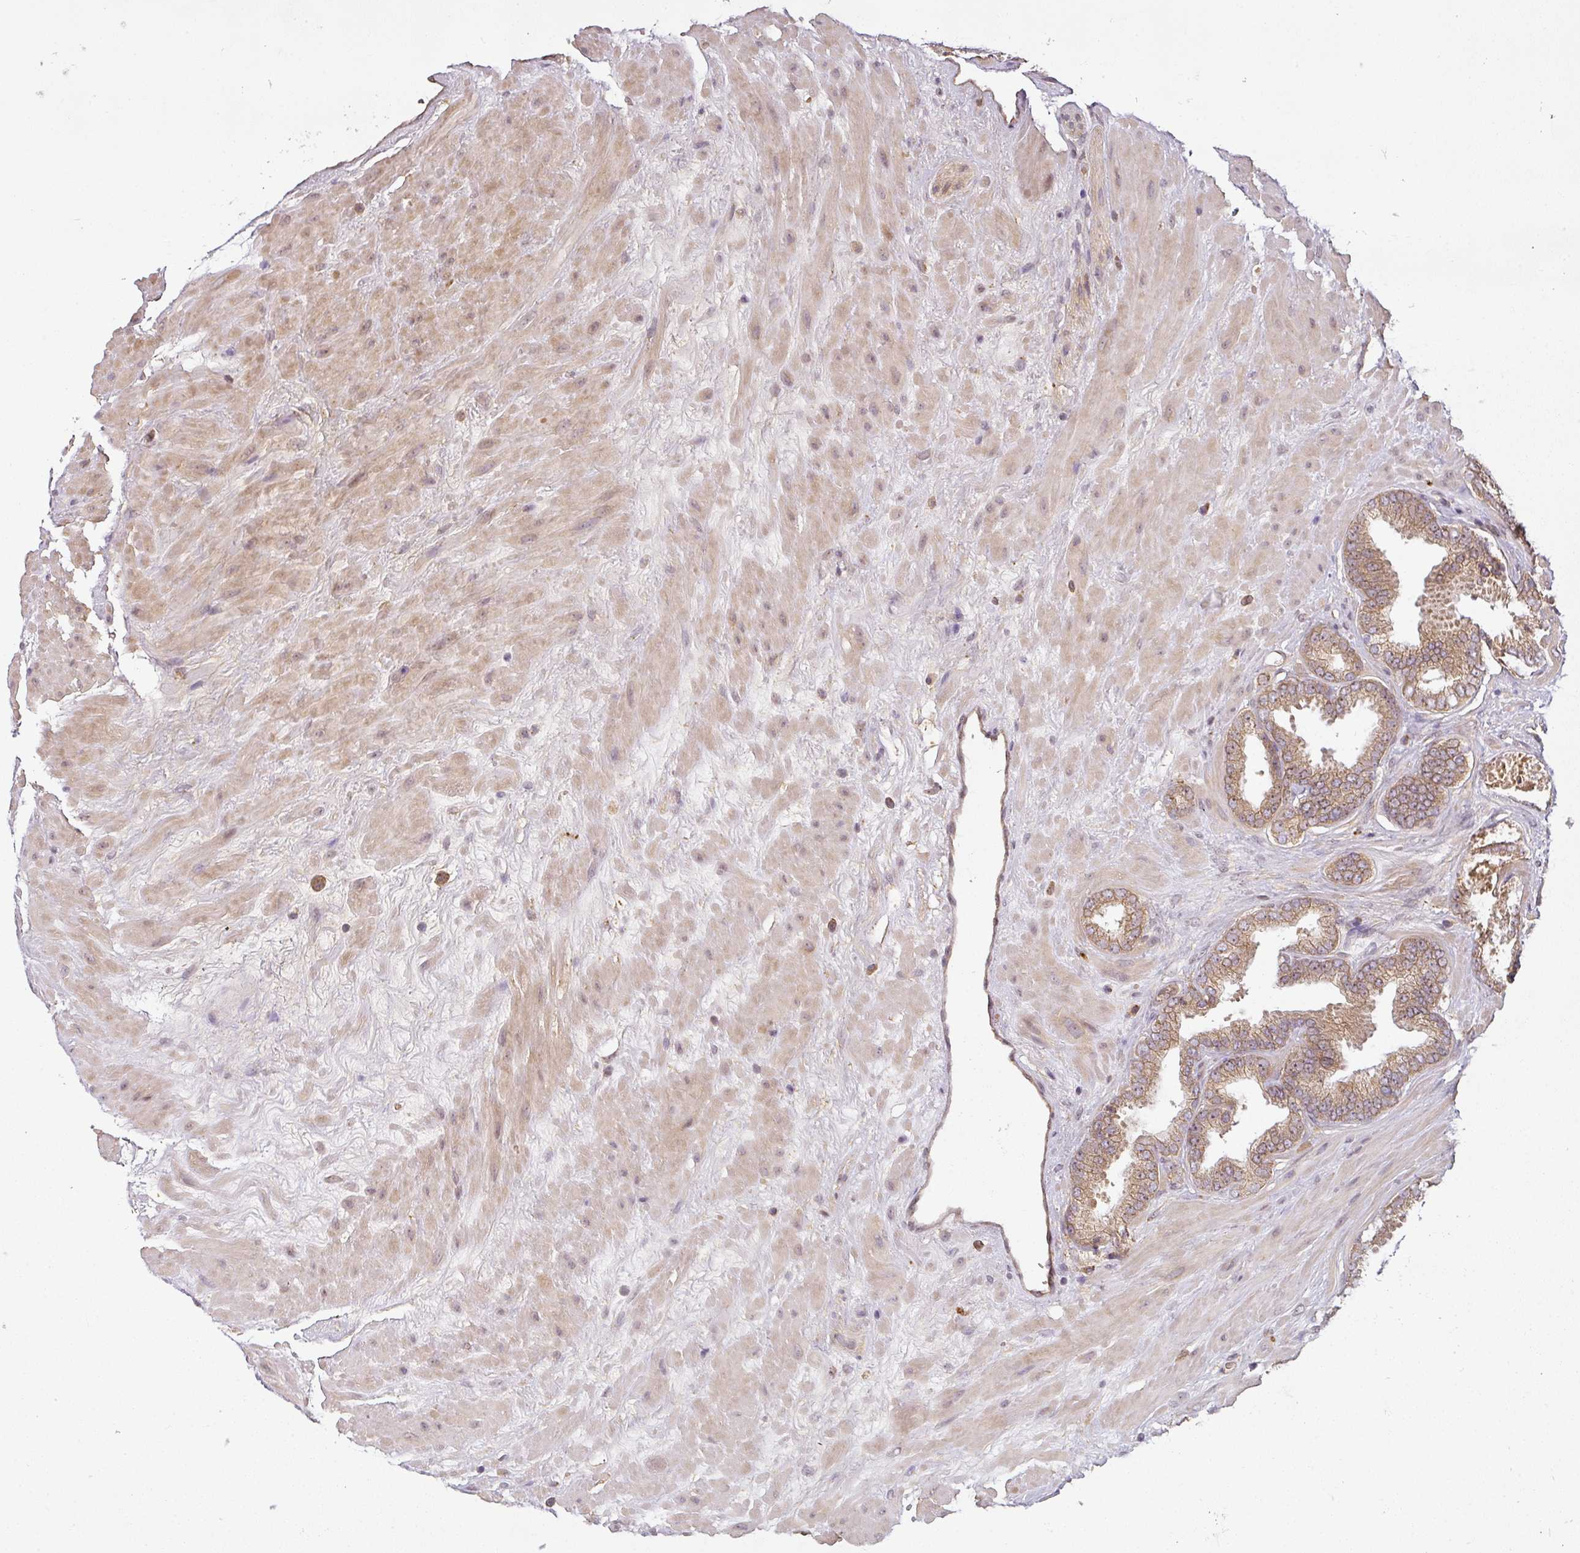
{"staining": {"intensity": "moderate", "quantity": ">75%", "location": "cytoplasmic/membranous"}, "tissue": "prostate cancer", "cell_type": "Tumor cells", "image_type": "cancer", "snomed": [{"axis": "morphology", "description": "Adenocarcinoma, Low grade"}, {"axis": "topography", "description": "Prostate"}], "caption": "A brown stain highlights moderate cytoplasmic/membranous expression of a protein in human low-grade adenocarcinoma (prostate) tumor cells. Ihc stains the protein of interest in brown and the nuclei are stained blue.", "gene": "DIMT1", "patient": {"sex": "male", "age": 62}}